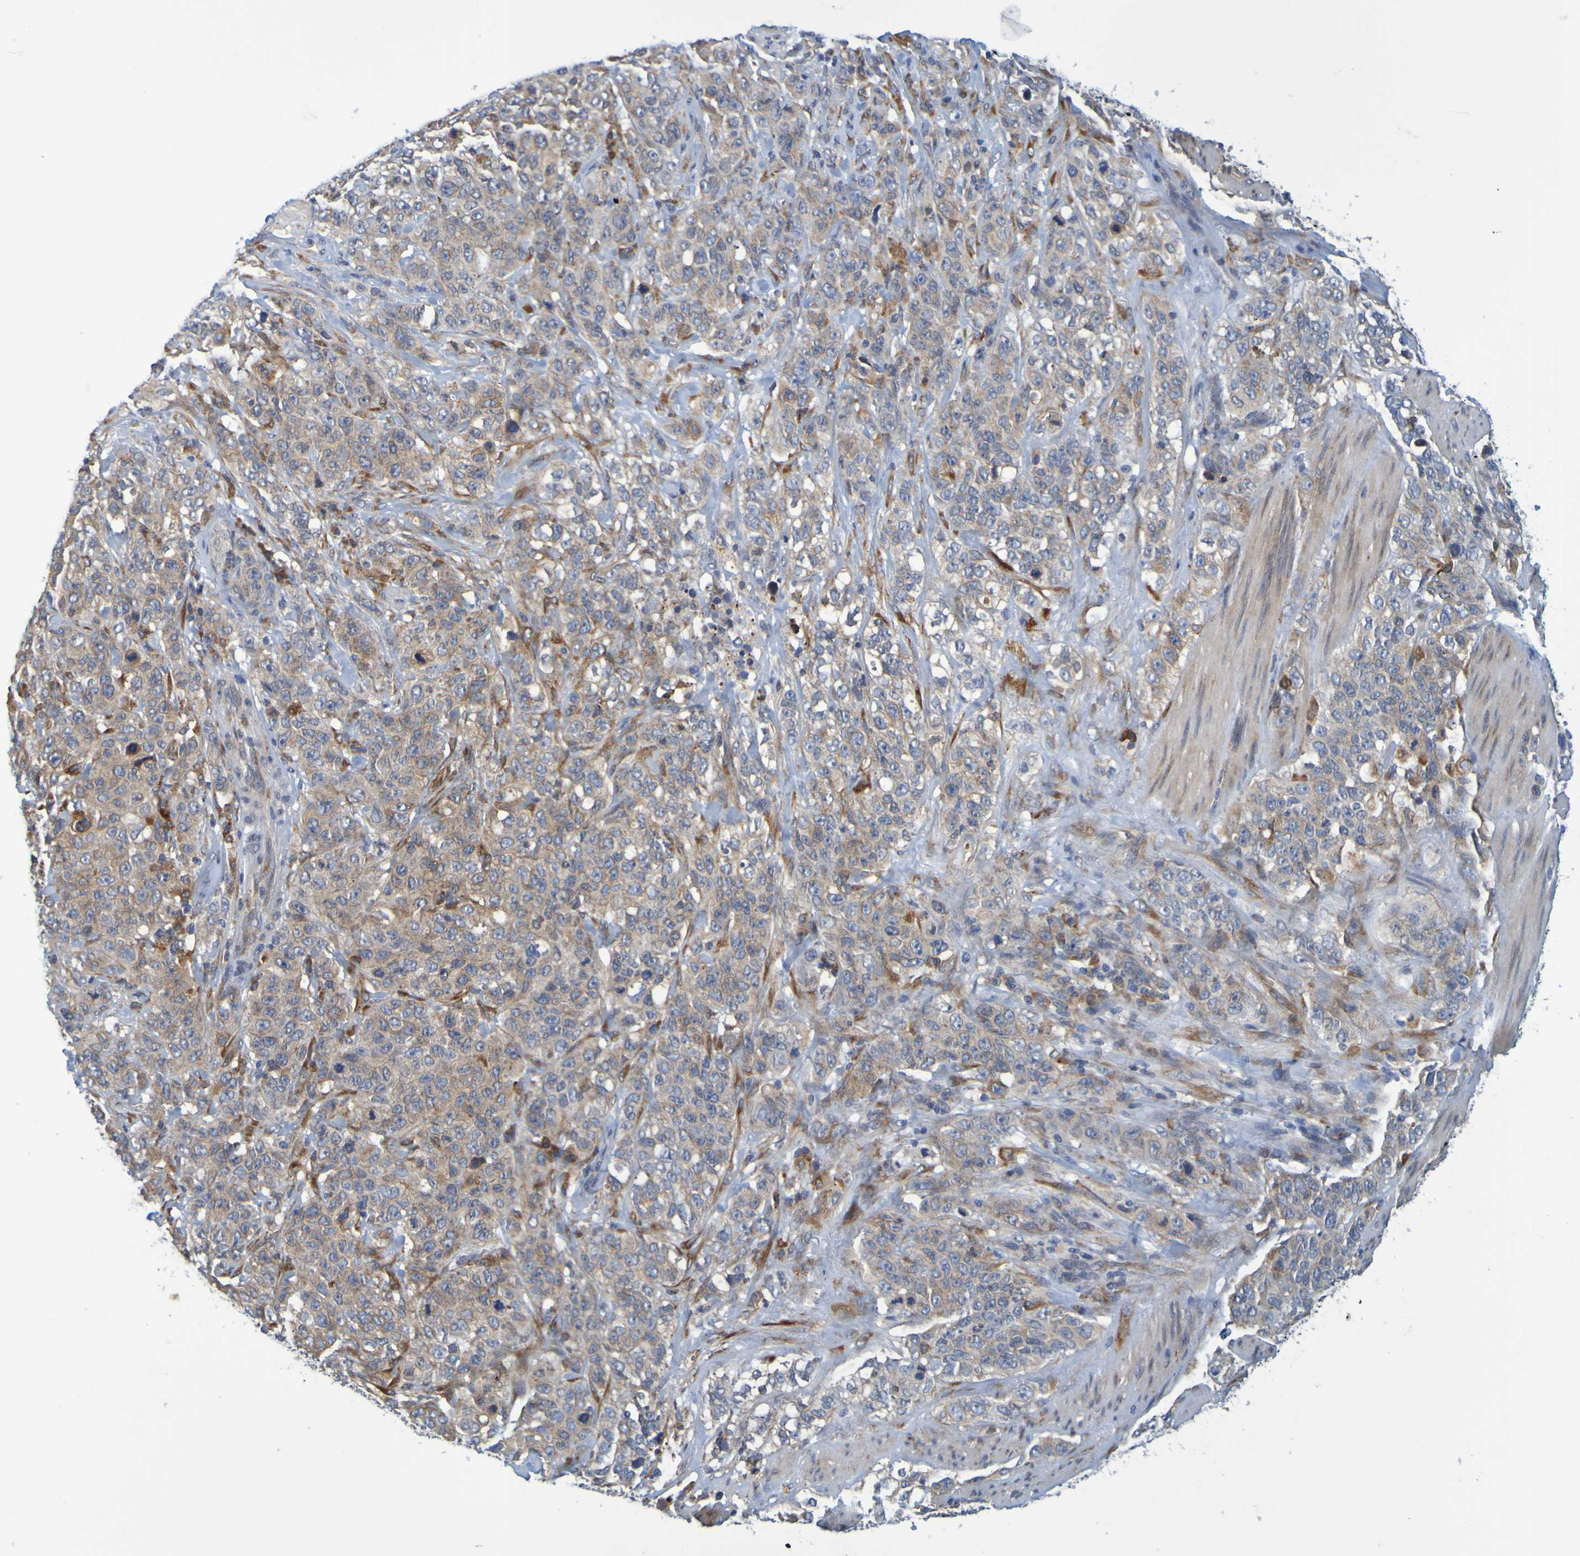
{"staining": {"intensity": "moderate", "quantity": ">75%", "location": "cytoplasmic/membranous"}, "tissue": "stomach cancer", "cell_type": "Tumor cells", "image_type": "cancer", "snomed": [{"axis": "morphology", "description": "Adenocarcinoma, NOS"}, {"axis": "topography", "description": "Stomach"}], "caption": "Moderate cytoplasmic/membranous protein expression is seen in approximately >75% of tumor cells in stomach cancer. The protein of interest is stained brown, and the nuclei are stained in blue (DAB (3,3'-diaminobenzidine) IHC with brightfield microscopy, high magnification).", "gene": "SIL1", "patient": {"sex": "male", "age": 48}}